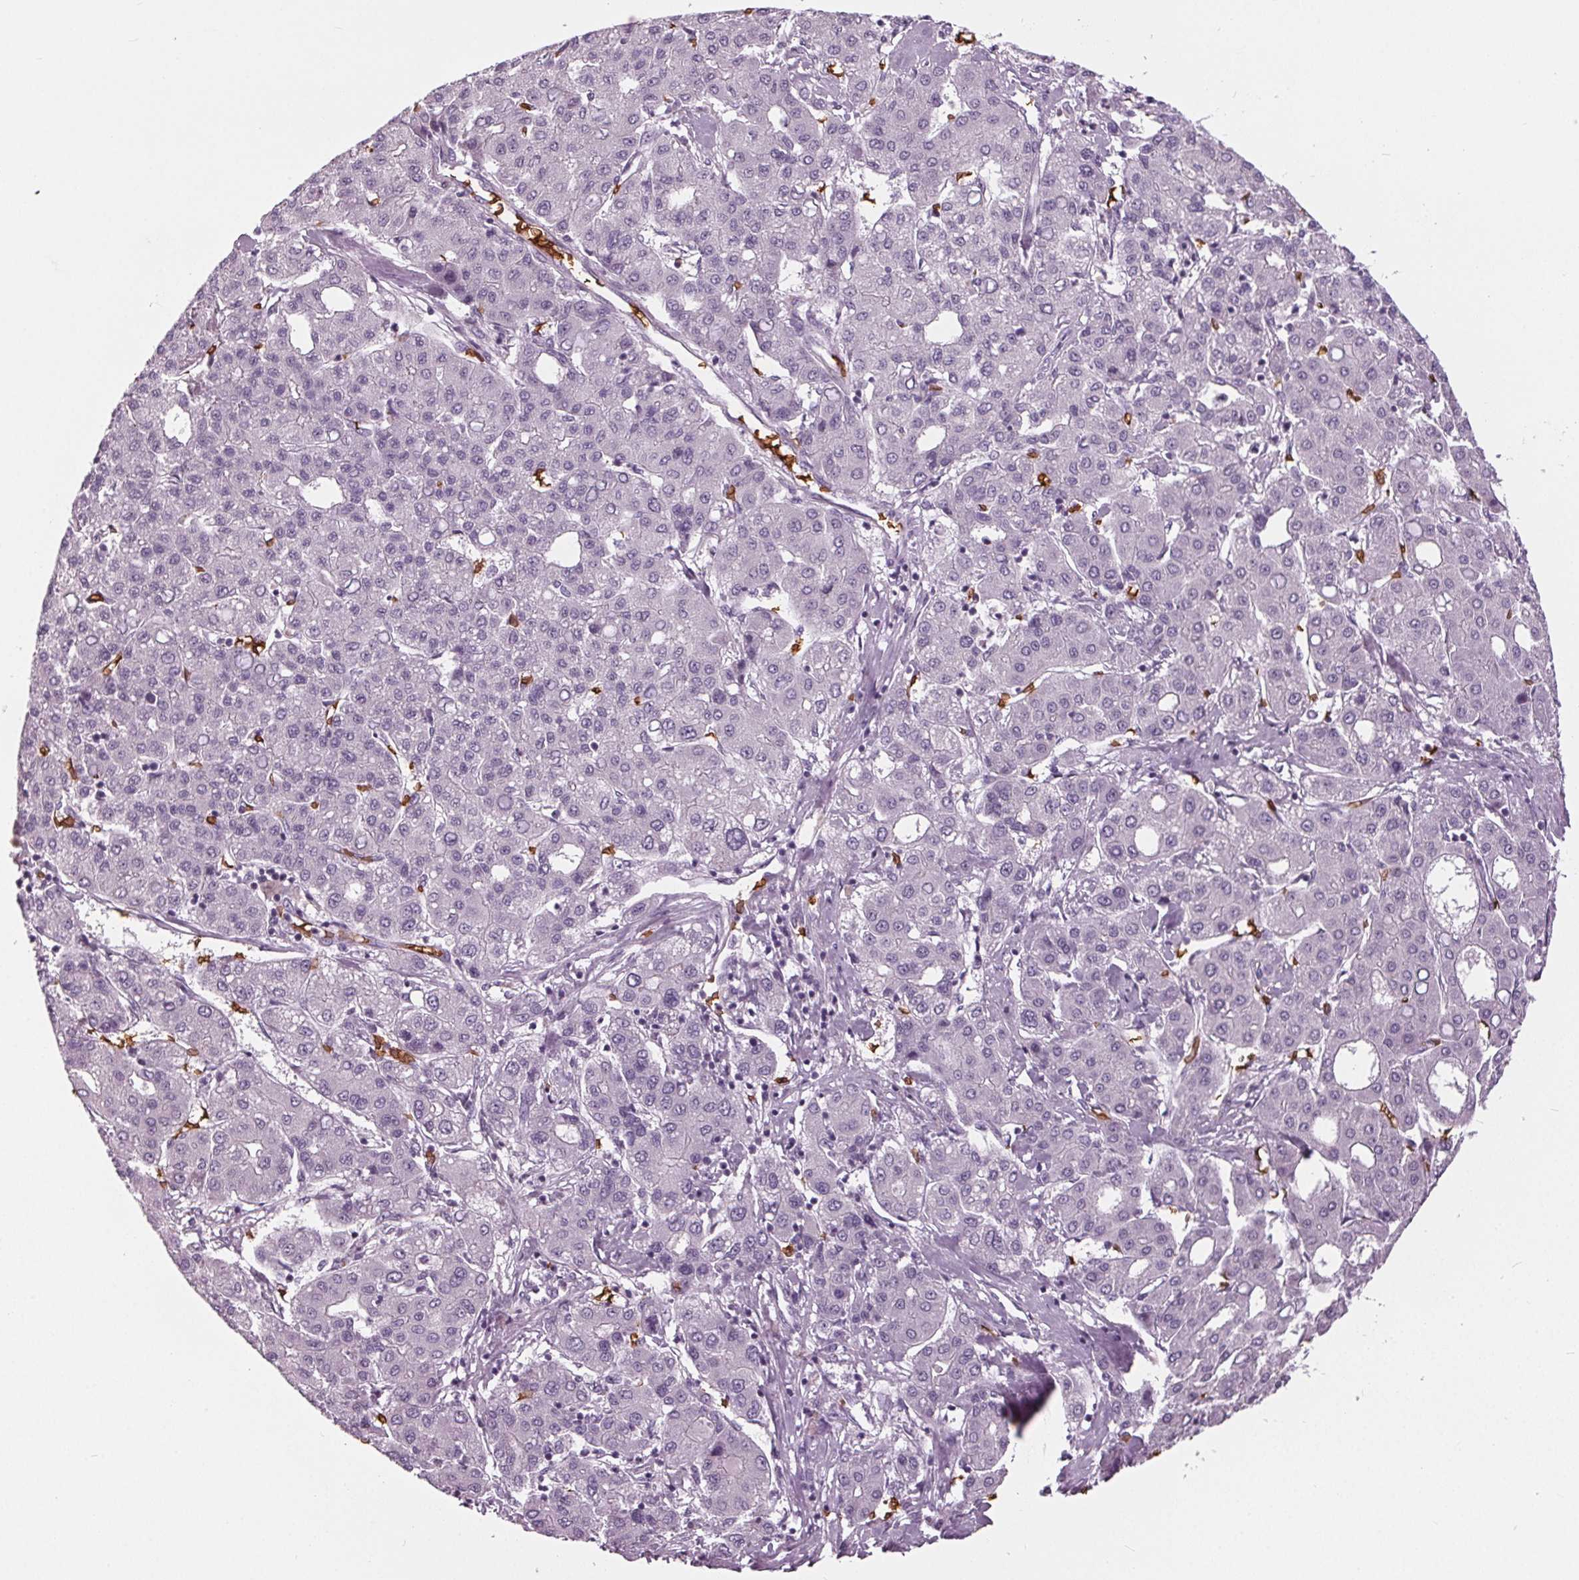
{"staining": {"intensity": "negative", "quantity": "none", "location": "none"}, "tissue": "liver cancer", "cell_type": "Tumor cells", "image_type": "cancer", "snomed": [{"axis": "morphology", "description": "Carcinoma, Hepatocellular, NOS"}, {"axis": "topography", "description": "Liver"}], "caption": "Immunohistochemistry image of human liver hepatocellular carcinoma stained for a protein (brown), which exhibits no expression in tumor cells.", "gene": "SLC4A1", "patient": {"sex": "male", "age": 65}}